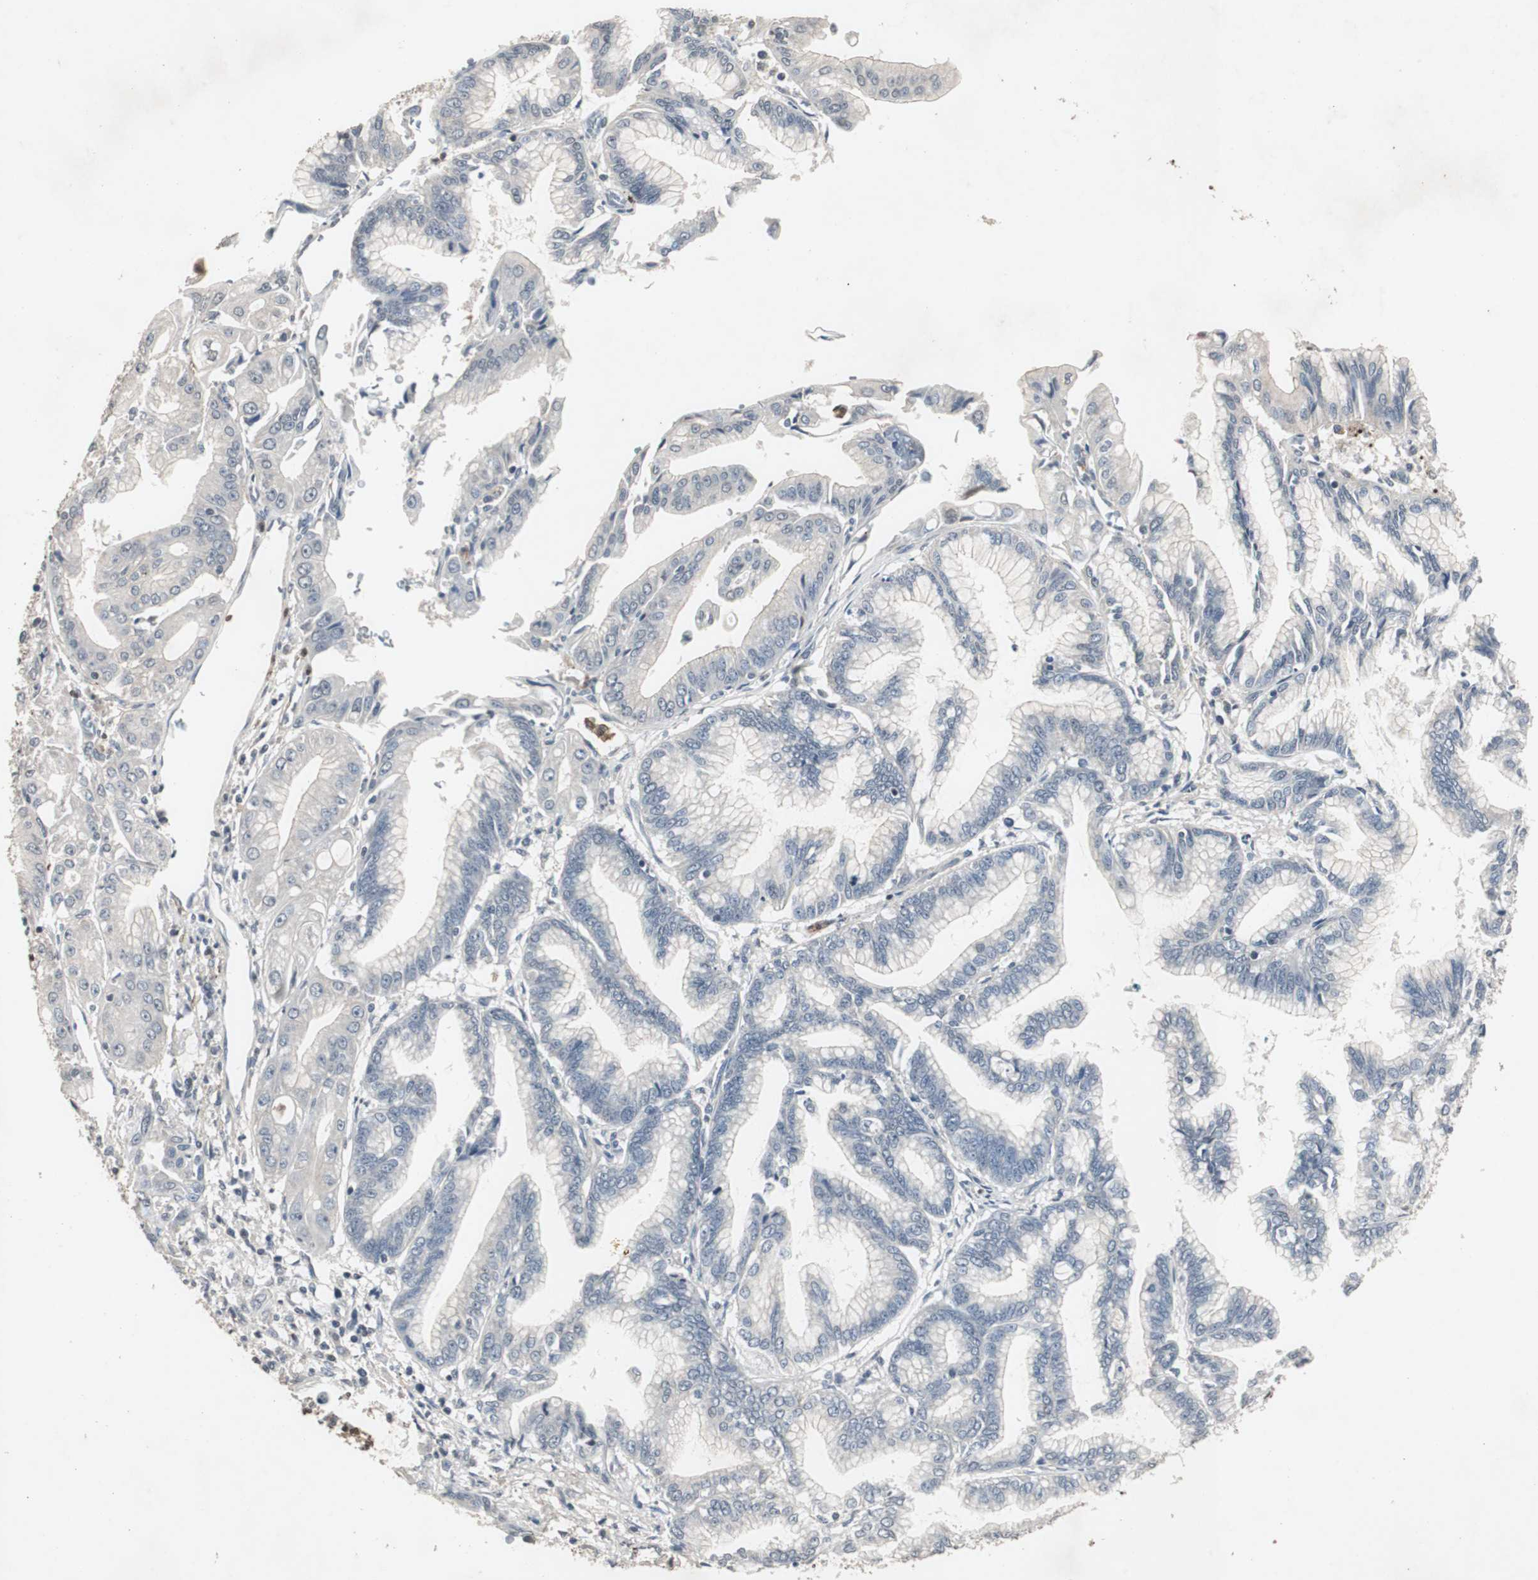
{"staining": {"intensity": "negative", "quantity": "none", "location": "none"}, "tissue": "pancreatic cancer", "cell_type": "Tumor cells", "image_type": "cancer", "snomed": [{"axis": "morphology", "description": "Adenocarcinoma, NOS"}, {"axis": "topography", "description": "Pancreas"}], "caption": "This histopathology image is of adenocarcinoma (pancreatic) stained with immunohistochemistry to label a protein in brown with the nuclei are counter-stained blue. There is no staining in tumor cells.", "gene": "ADNP2", "patient": {"sex": "female", "age": 64}}